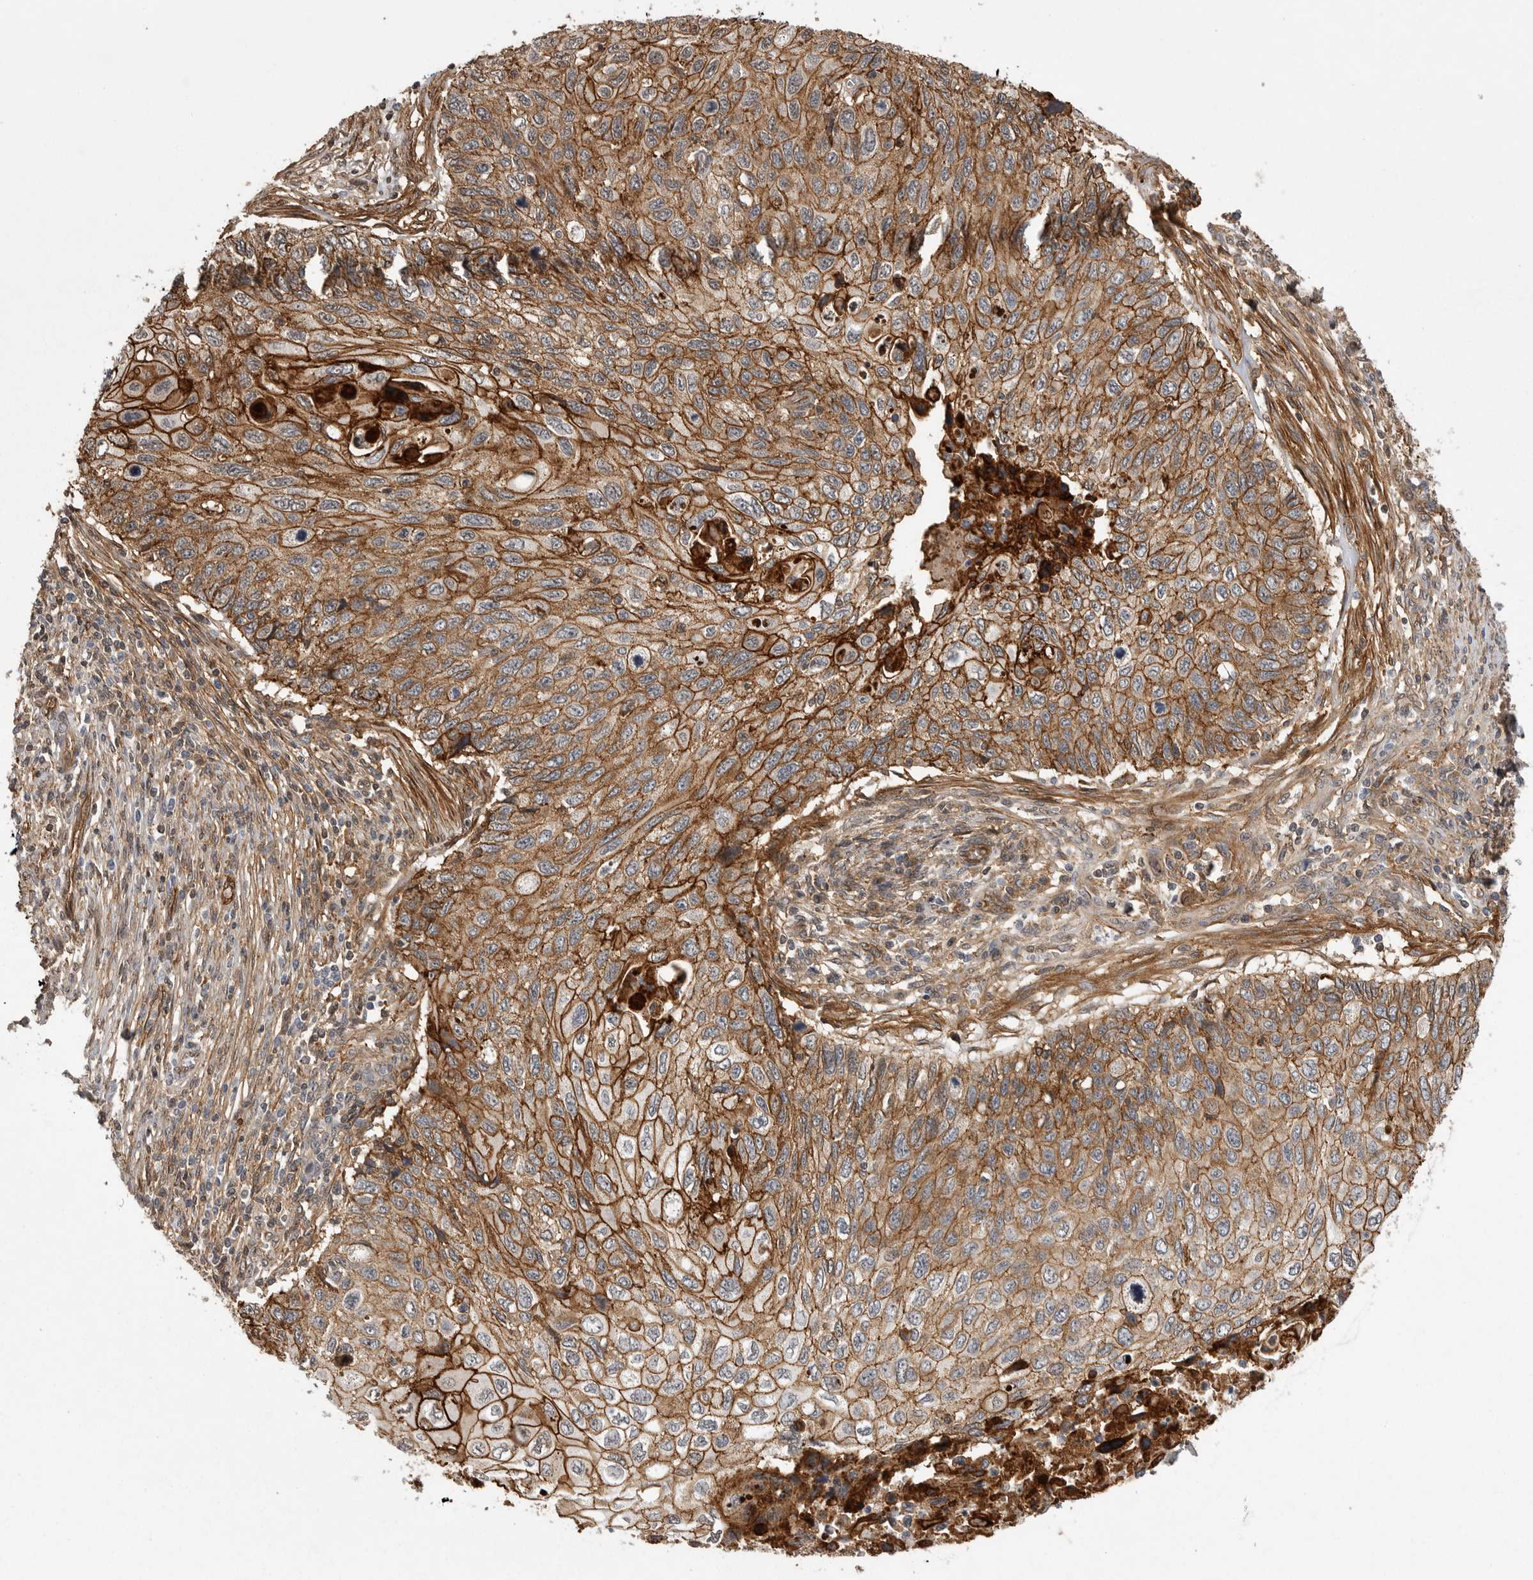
{"staining": {"intensity": "strong", "quantity": ">75%", "location": "cytoplasmic/membranous"}, "tissue": "cervical cancer", "cell_type": "Tumor cells", "image_type": "cancer", "snomed": [{"axis": "morphology", "description": "Squamous cell carcinoma, NOS"}, {"axis": "topography", "description": "Cervix"}], "caption": "High-magnification brightfield microscopy of cervical cancer (squamous cell carcinoma) stained with DAB (3,3'-diaminobenzidine) (brown) and counterstained with hematoxylin (blue). tumor cells exhibit strong cytoplasmic/membranous positivity is identified in about>75% of cells.", "gene": "NECTIN1", "patient": {"sex": "female", "age": 70}}